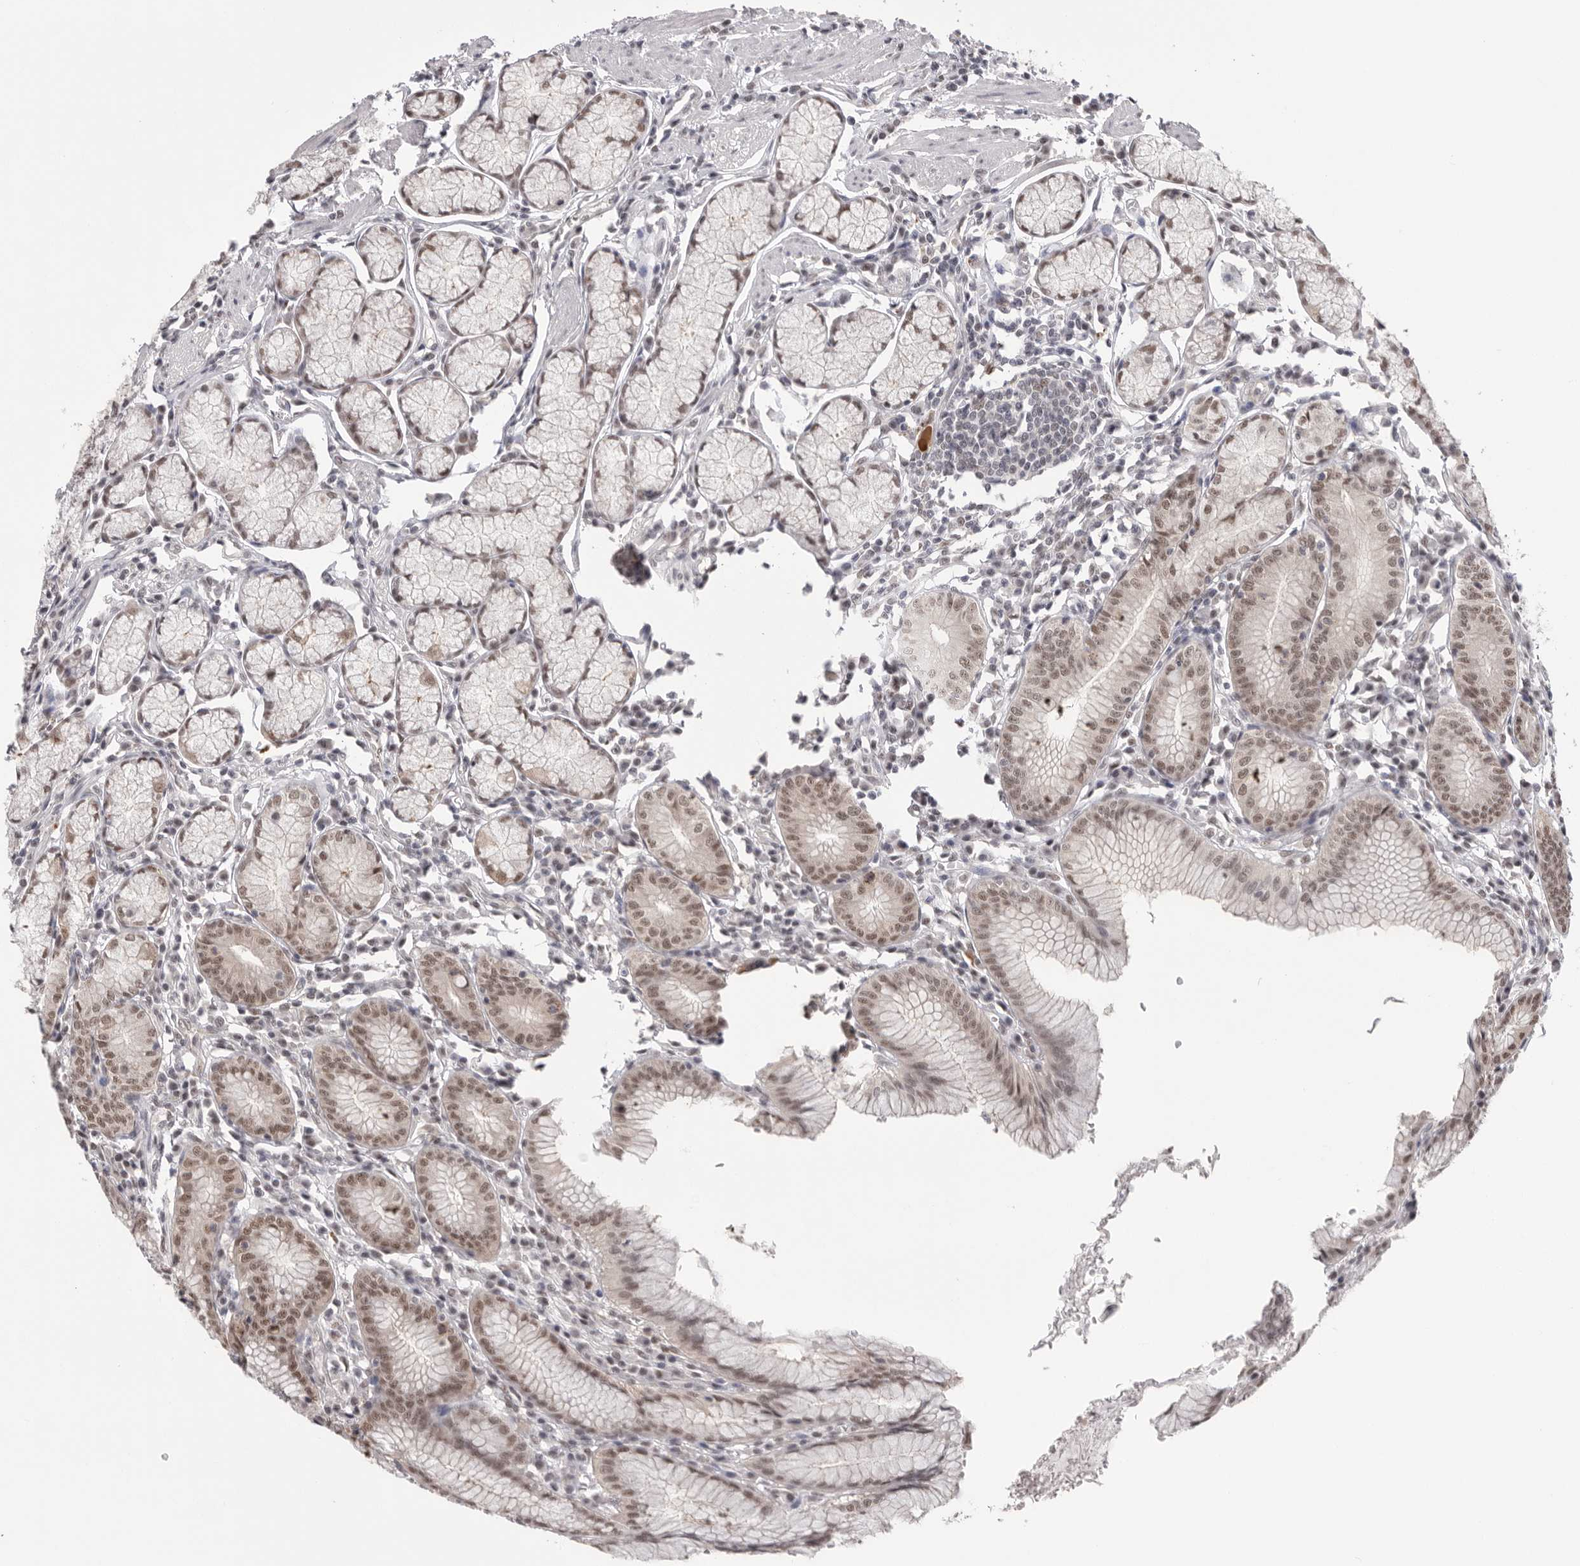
{"staining": {"intensity": "moderate", "quantity": ">75%", "location": "nuclear"}, "tissue": "stomach", "cell_type": "Glandular cells", "image_type": "normal", "snomed": [{"axis": "morphology", "description": "Normal tissue, NOS"}, {"axis": "topography", "description": "Stomach"}], "caption": "IHC micrograph of normal stomach stained for a protein (brown), which reveals medium levels of moderate nuclear positivity in approximately >75% of glandular cells.", "gene": "BCLAF3", "patient": {"sex": "male", "age": 55}}